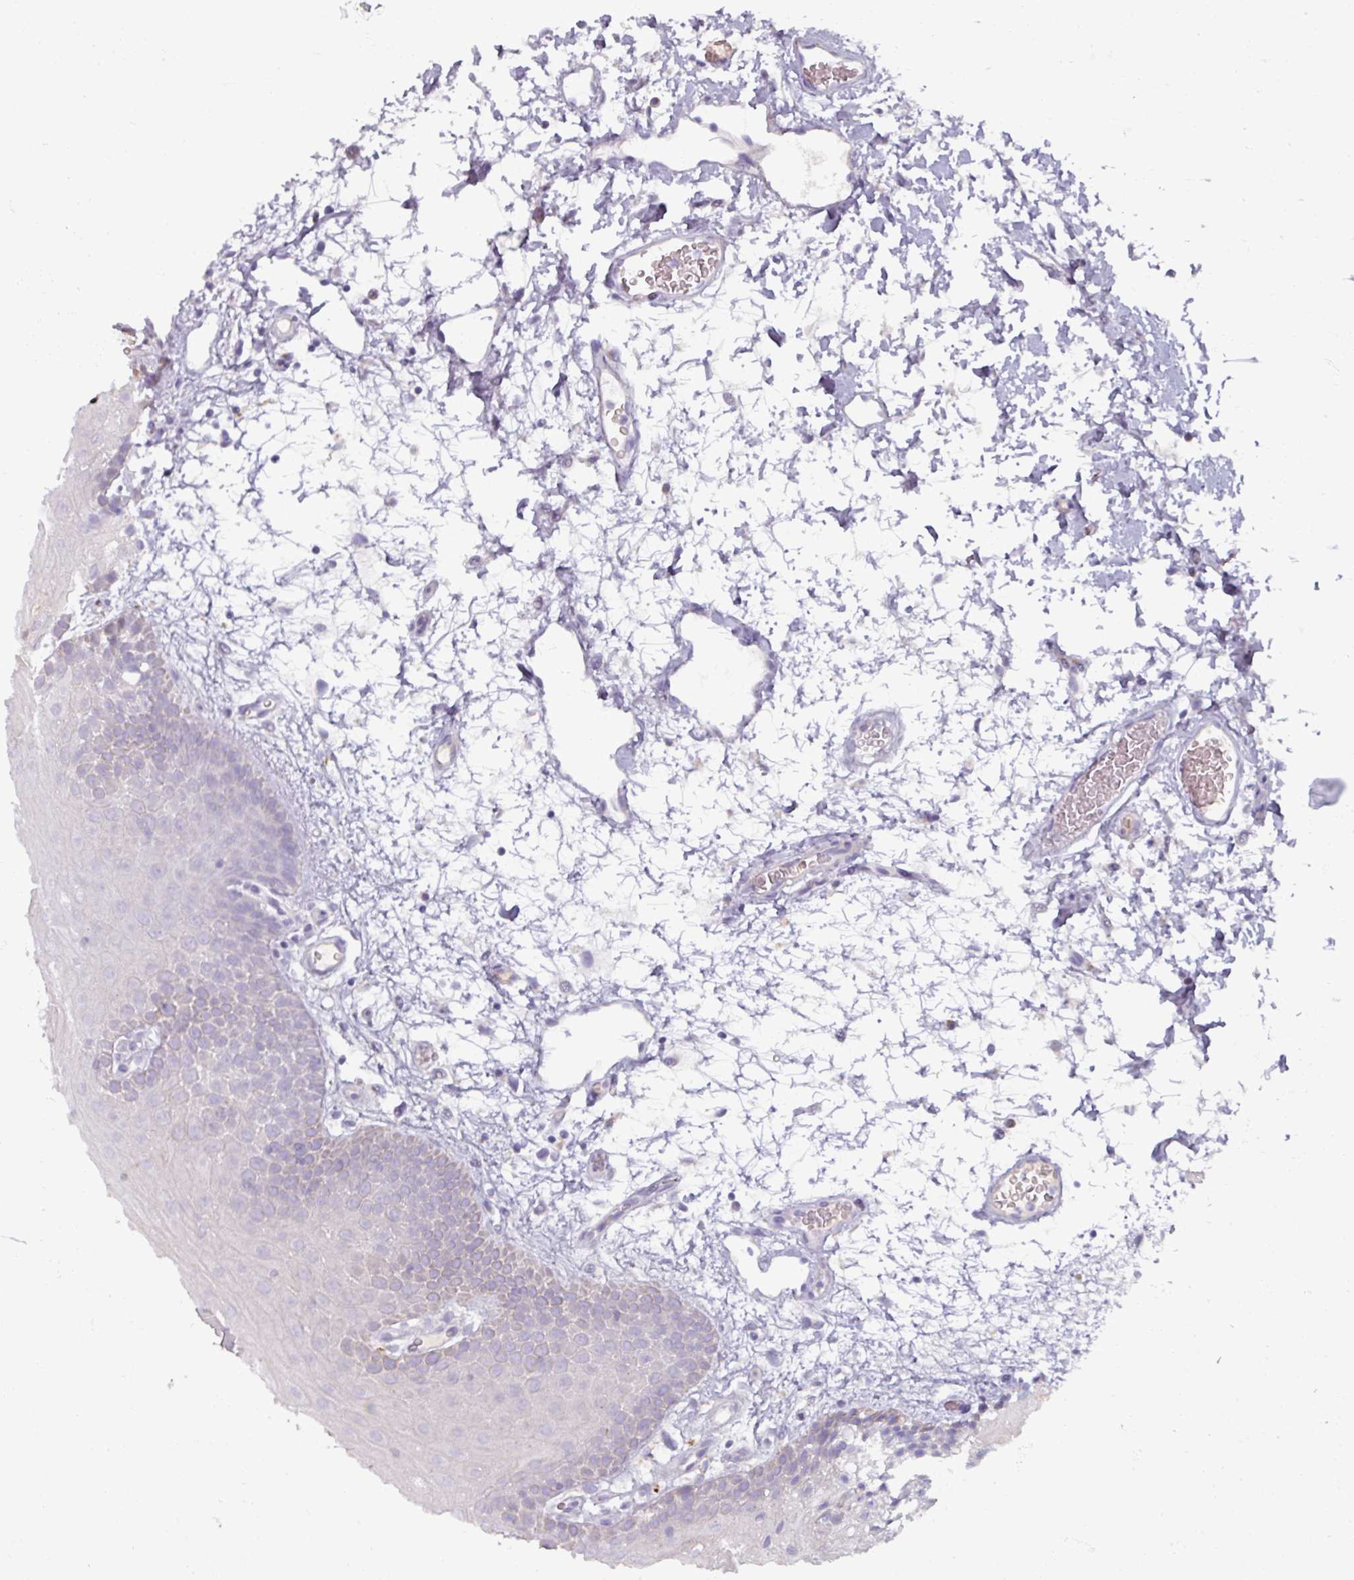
{"staining": {"intensity": "negative", "quantity": "none", "location": "none"}, "tissue": "oral mucosa", "cell_type": "Squamous epithelial cells", "image_type": "normal", "snomed": [{"axis": "morphology", "description": "Normal tissue, NOS"}, {"axis": "morphology", "description": "Squamous cell carcinoma, NOS"}, {"axis": "topography", "description": "Oral tissue"}, {"axis": "topography", "description": "Tounge, NOS"}, {"axis": "topography", "description": "Head-Neck"}], "caption": "This is an IHC photomicrograph of normal oral mucosa. There is no staining in squamous epithelial cells.", "gene": "SPESP1", "patient": {"sex": "male", "age": 76}}